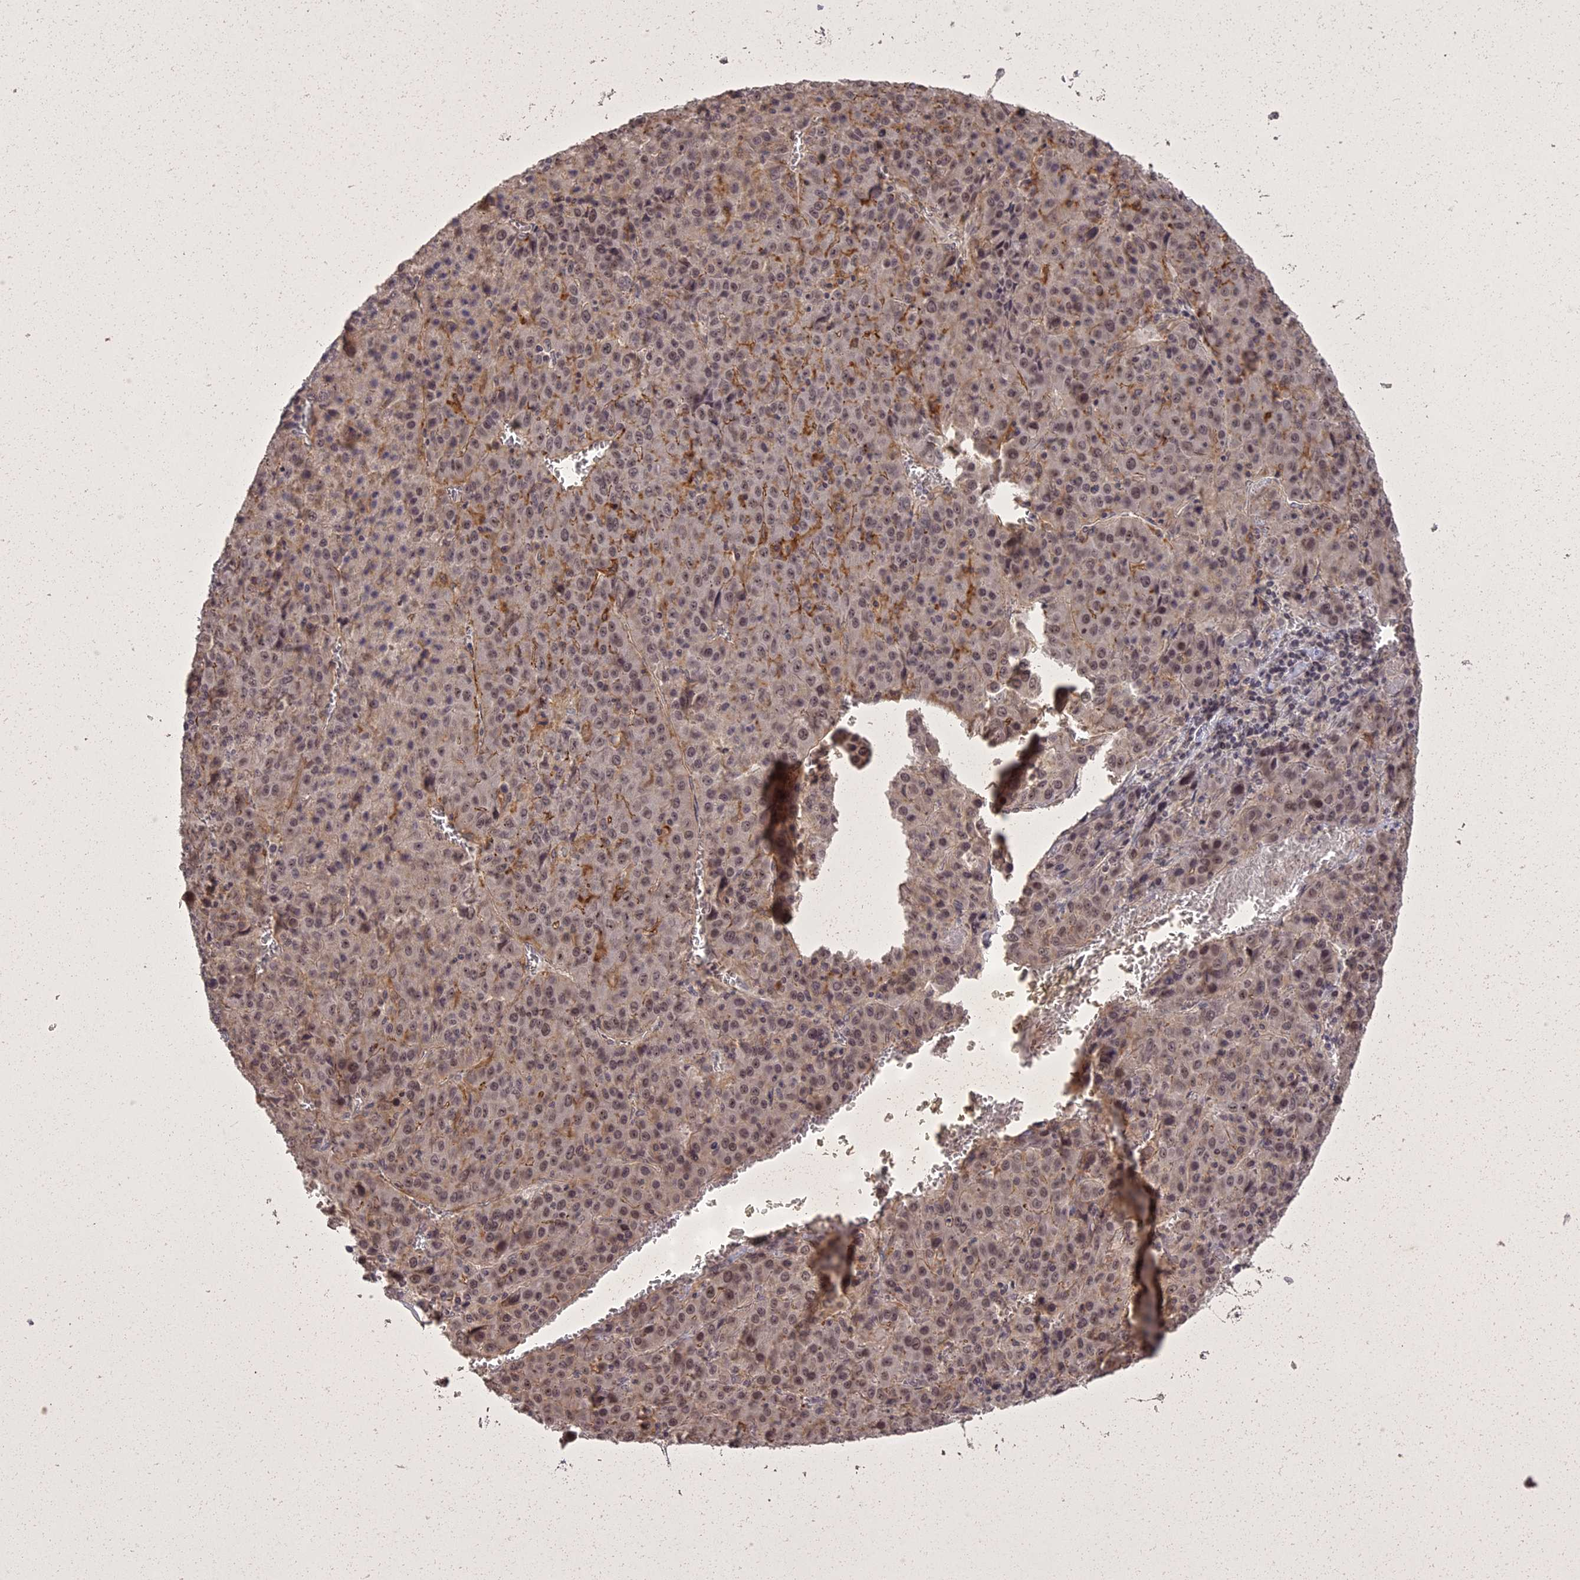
{"staining": {"intensity": "moderate", "quantity": "<25%", "location": "cytoplasmic/membranous,nuclear"}, "tissue": "liver cancer", "cell_type": "Tumor cells", "image_type": "cancer", "snomed": [{"axis": "morphology", "description": "Carcinoma, Hepatocellular, NOS"}, {"axis": "topography", "description": "Liver"}], "caption": "Protein staining reveals moderate cytoplasmic/membranous and nuclear positivity in about <25% of tumor cells in liver hepatocellular carcinoma.", "gene": "ING5", "patient": {"sex": "female", "age": 53}}